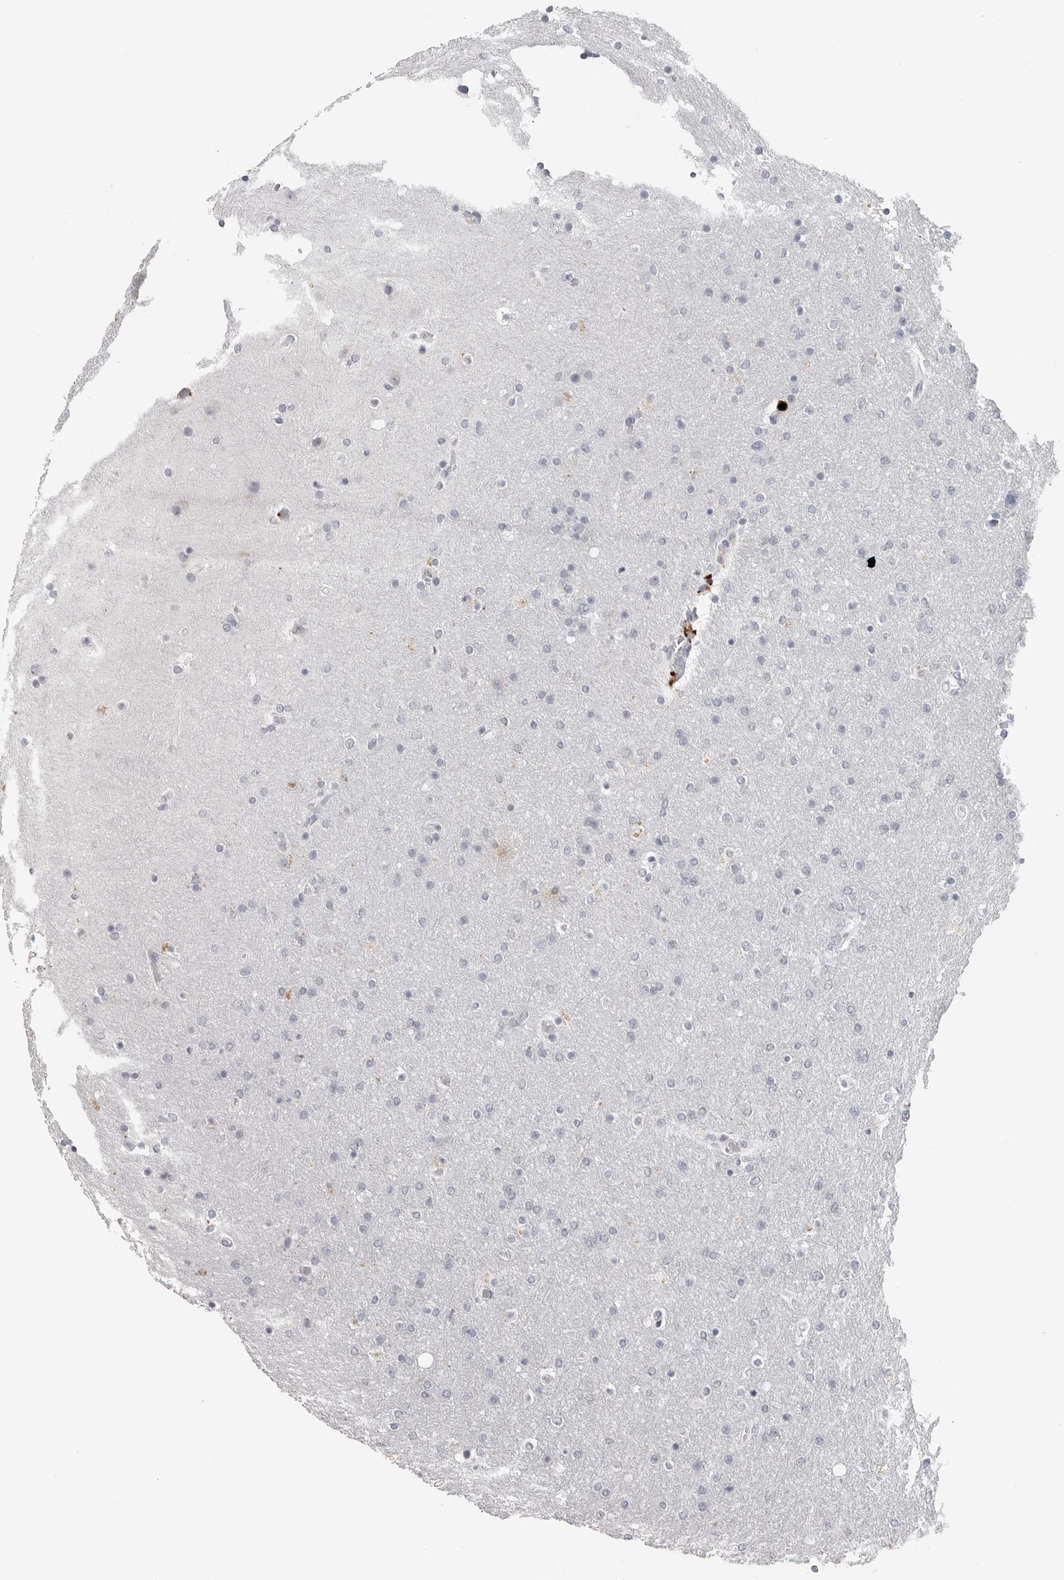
{"staining": {"intensity": "negative", "quantity": "none", "location": "none"}, "tissue": "glioma", "cell_type": "Tumor cells", "image_type": "cancer", "snomed": [{"axis": "morphology", "description": "Glioma, malignant, High grade"}, {"axis": "topography", "description": "Cerebral cortex"}], "caption": "This is a photomicrograph of immunohistochemistry (IHC) staining of high-grade glioma (malignant), which shows no expression in tumor cells.", "gene": "PRSS1", "patient": {"sex": "female", "age": 36}}